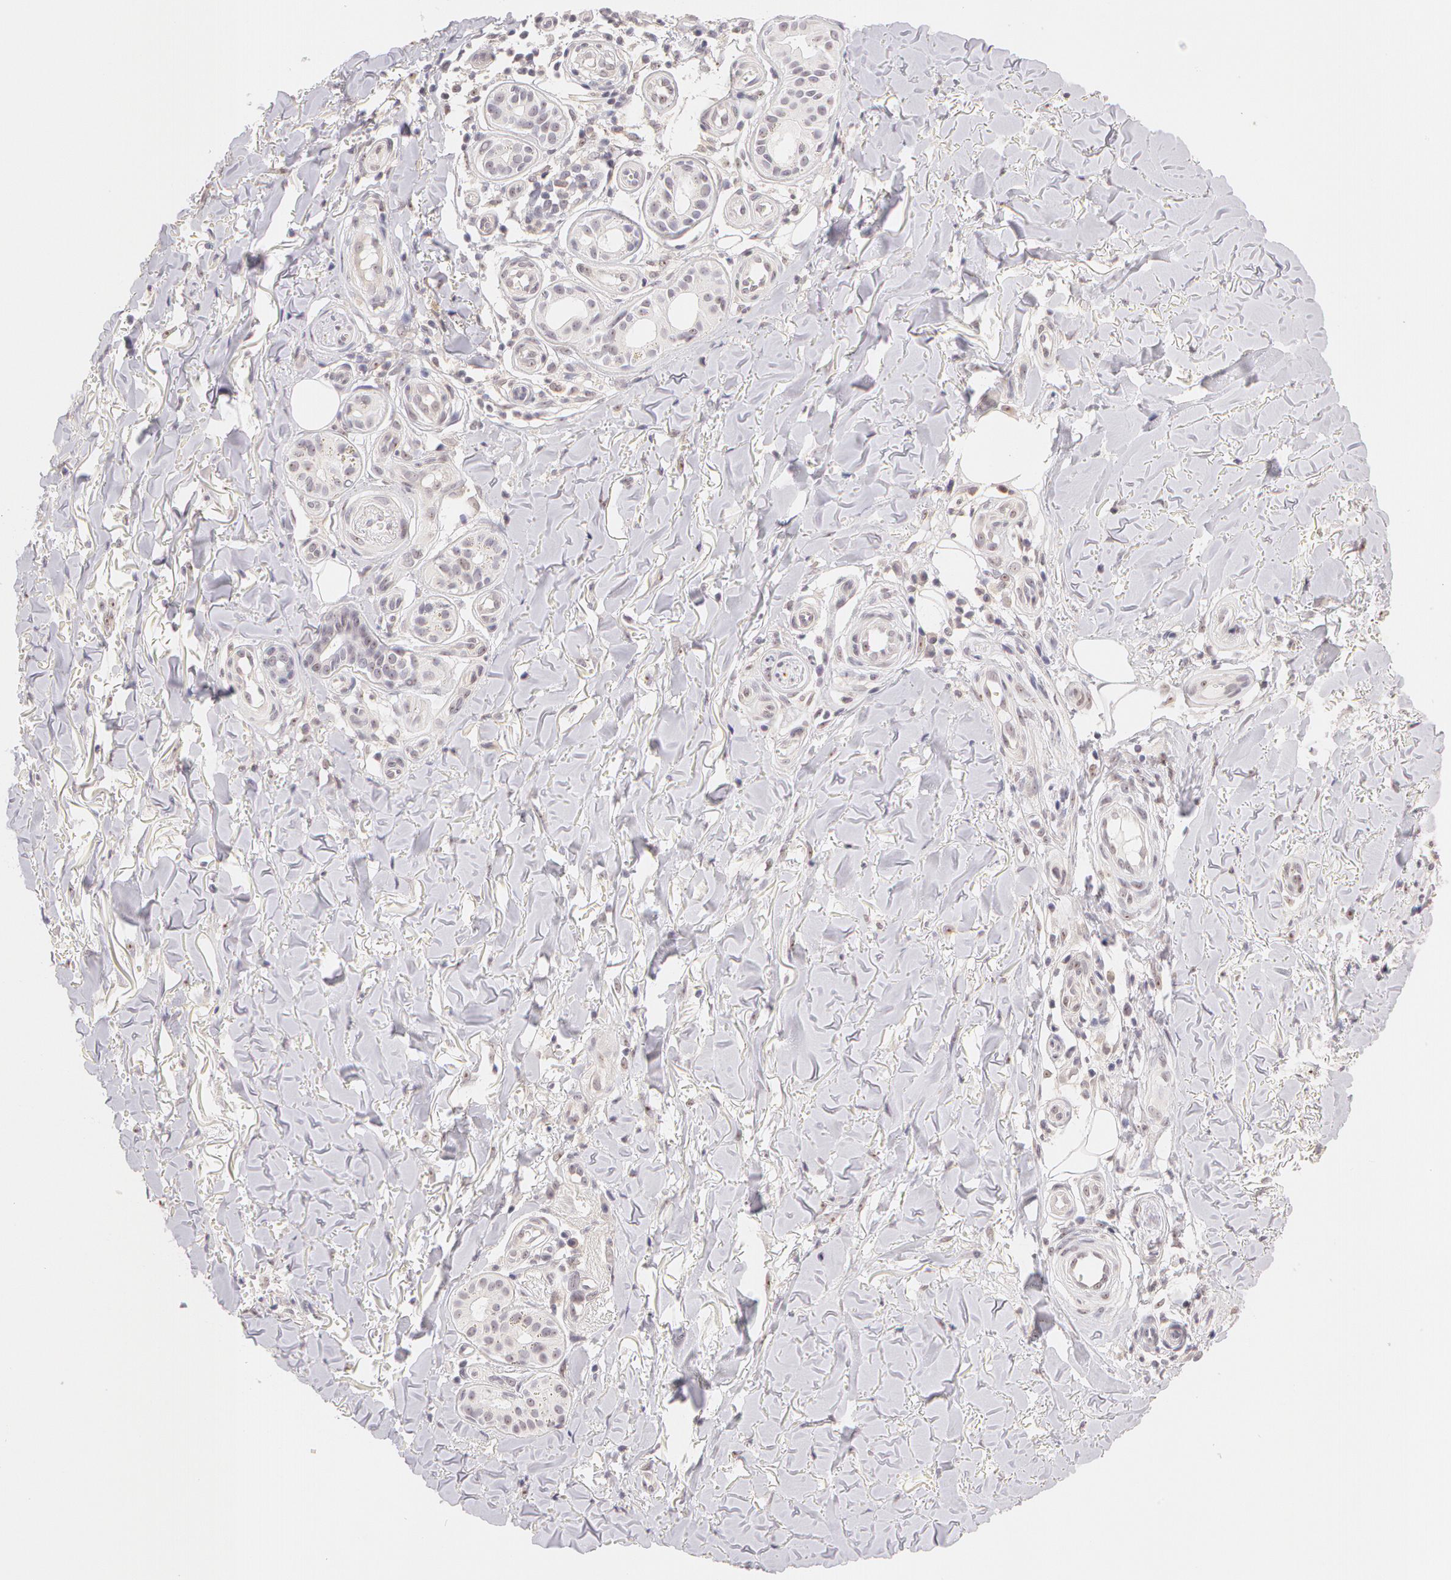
{"staining": {"intensity": "weak", "quantity": "<25%", "location": "nuclear"}, "tissue": "skin cancer", "cell_type": "Tumor cells", "image_type": "cancer", "snomed": [{"axis": "morphology", "description": "Basal cell carcinoma"}, {"axis": "topography", "description": "Skin"}], "caption": "DAB (3,3'-diaminobenzidine) immunohistochemical staining of human skin cancer exhibits no significant expression in tumor cells.", "gene": "ZNF597", "patient": {"sex": "male", "age": 81}}